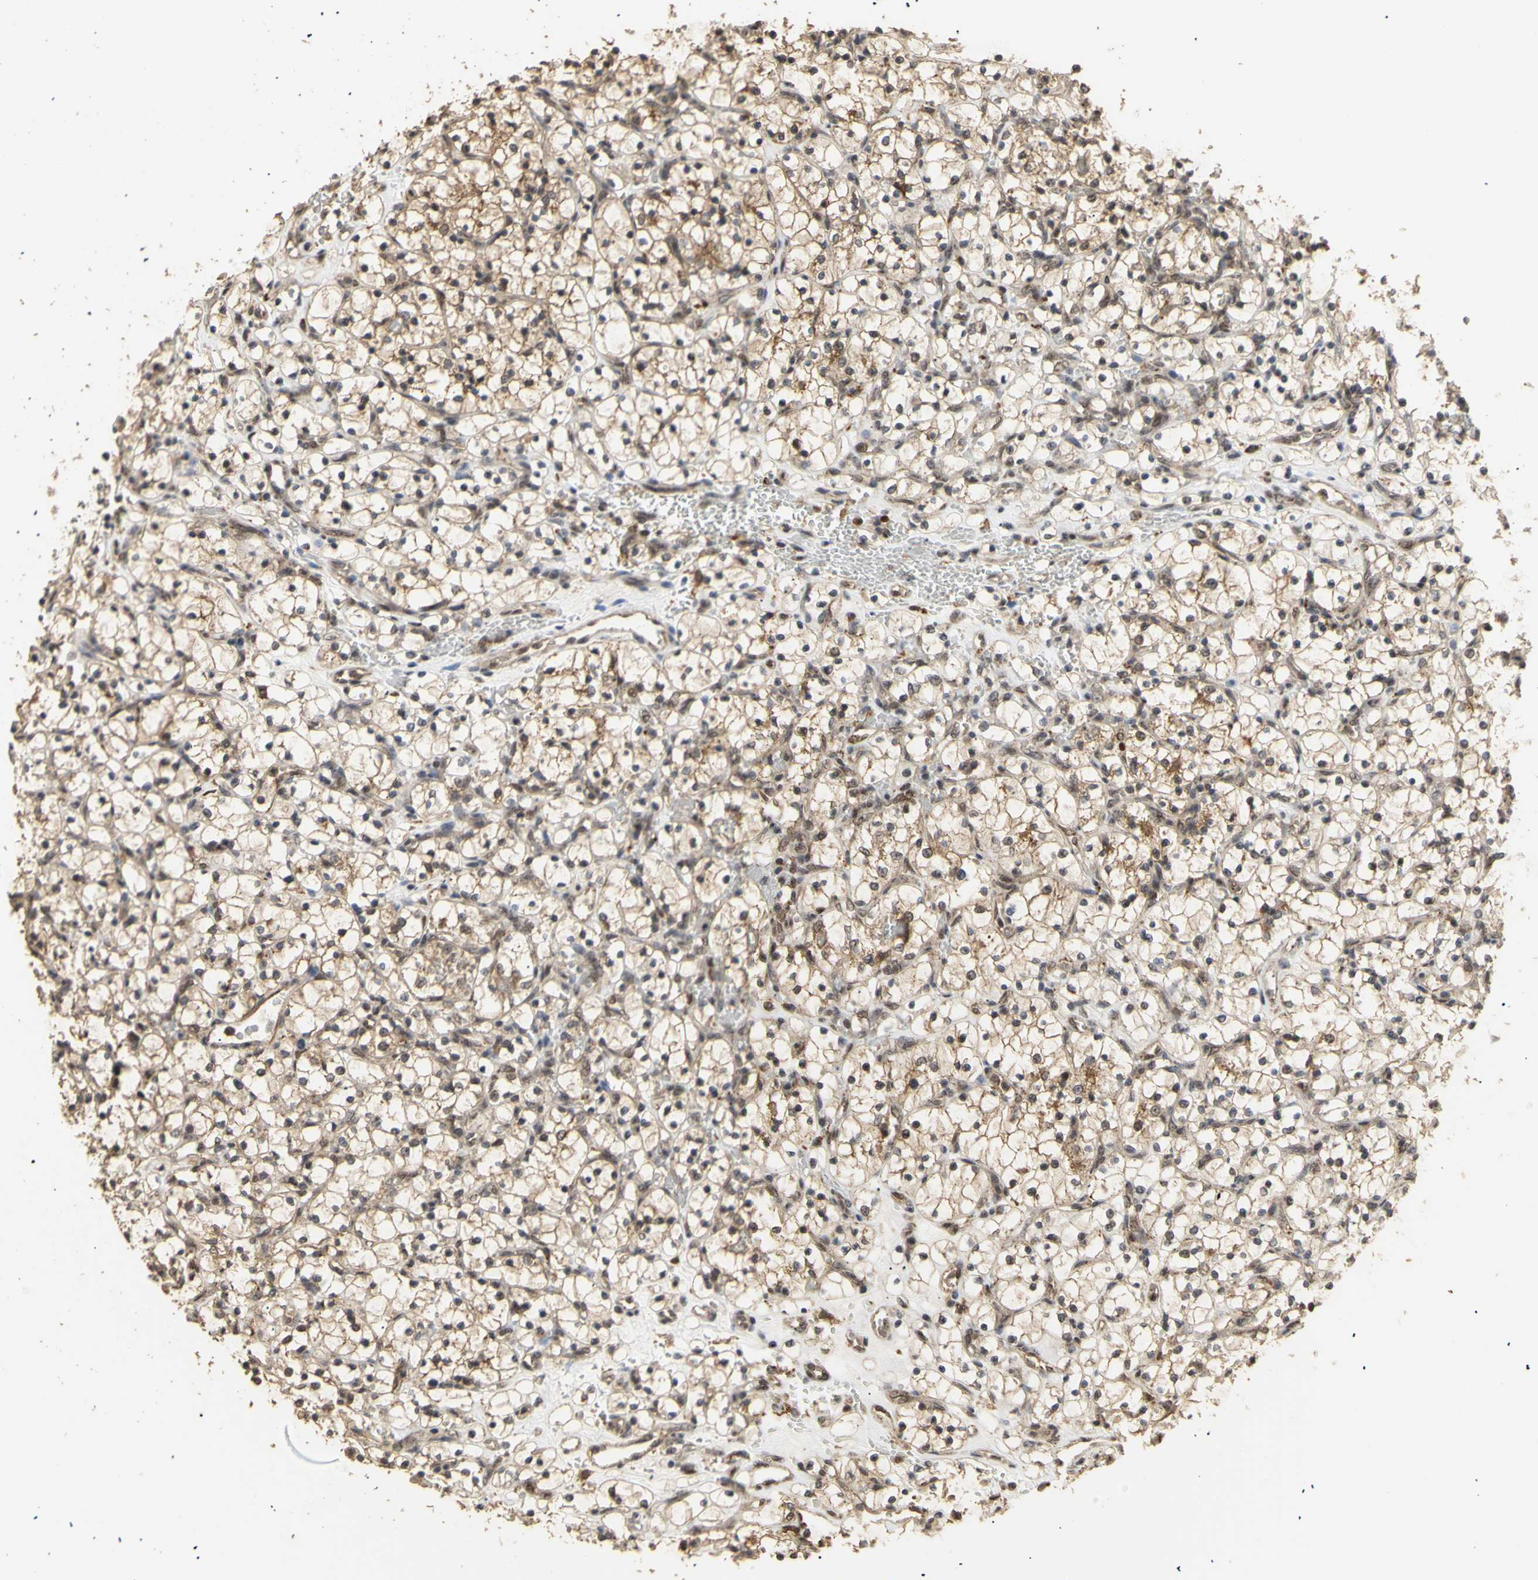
{"staining": {"intensity": "weak", "quantity": ">75%", "location": "cytoplasmic/membranous"}, "tissue": "renal cancer", "cell_type": "Tumor cells", "image_type": "cancer", "snomed": [{"axis": "morphology", "description": "Adenocarcinoma, NOS"}, {"axis": "topography", "description": "Kidney"}], "caption": "A histopathology image of renal adenocarcinoma stained for a protein exhibits weak cytoplasmic/membranous brown staining in tumor cells.", "gene": "GTF2E2", "patient": {"sex": "female", "age": 69}}